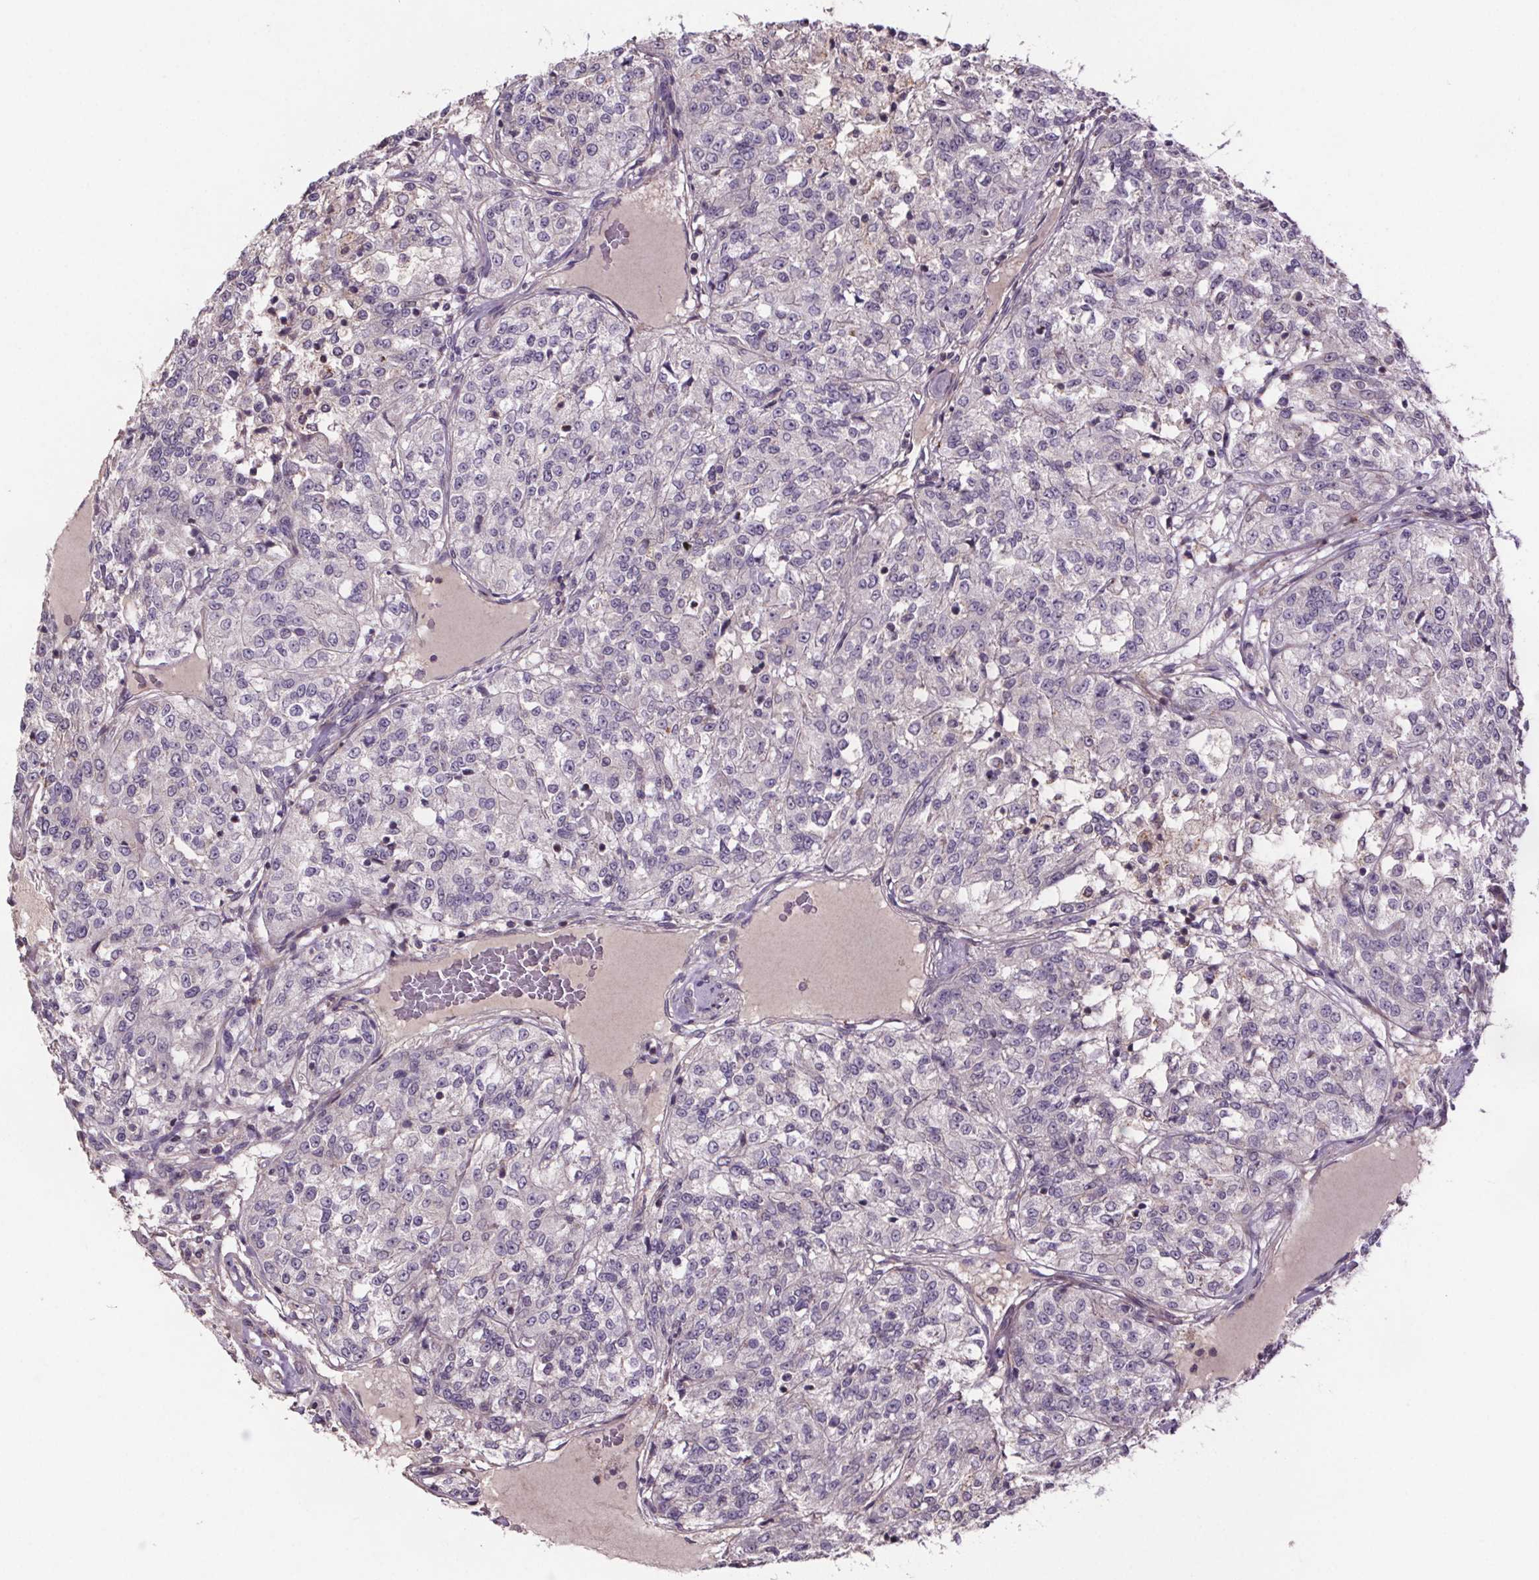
{"staining": {"intensity": "negative", "quantity": "none", "location": "none"}, "tissue": "renal cancer", "cell_type": "Tumor cells", "image_type": "cancer", "snomed": [{"axis": "morphology", "description": "Adenocarcinoma, NOS"}, {"axis": "topography", "description": "Kidney"}], "caption": "A micrograph of renal cancer (adenocarcinoma) stained for a protein reveals no brown staining in tumor cells. Brightfield microscopy of immunohistochemistry (IHC) stained with DAB (3,3'-diaminobenzidine) (brown) and hematoxylin (blue), captured at high magnification.", "gene": "CLN3", "patient": {"sex": "female", "age": 63}}